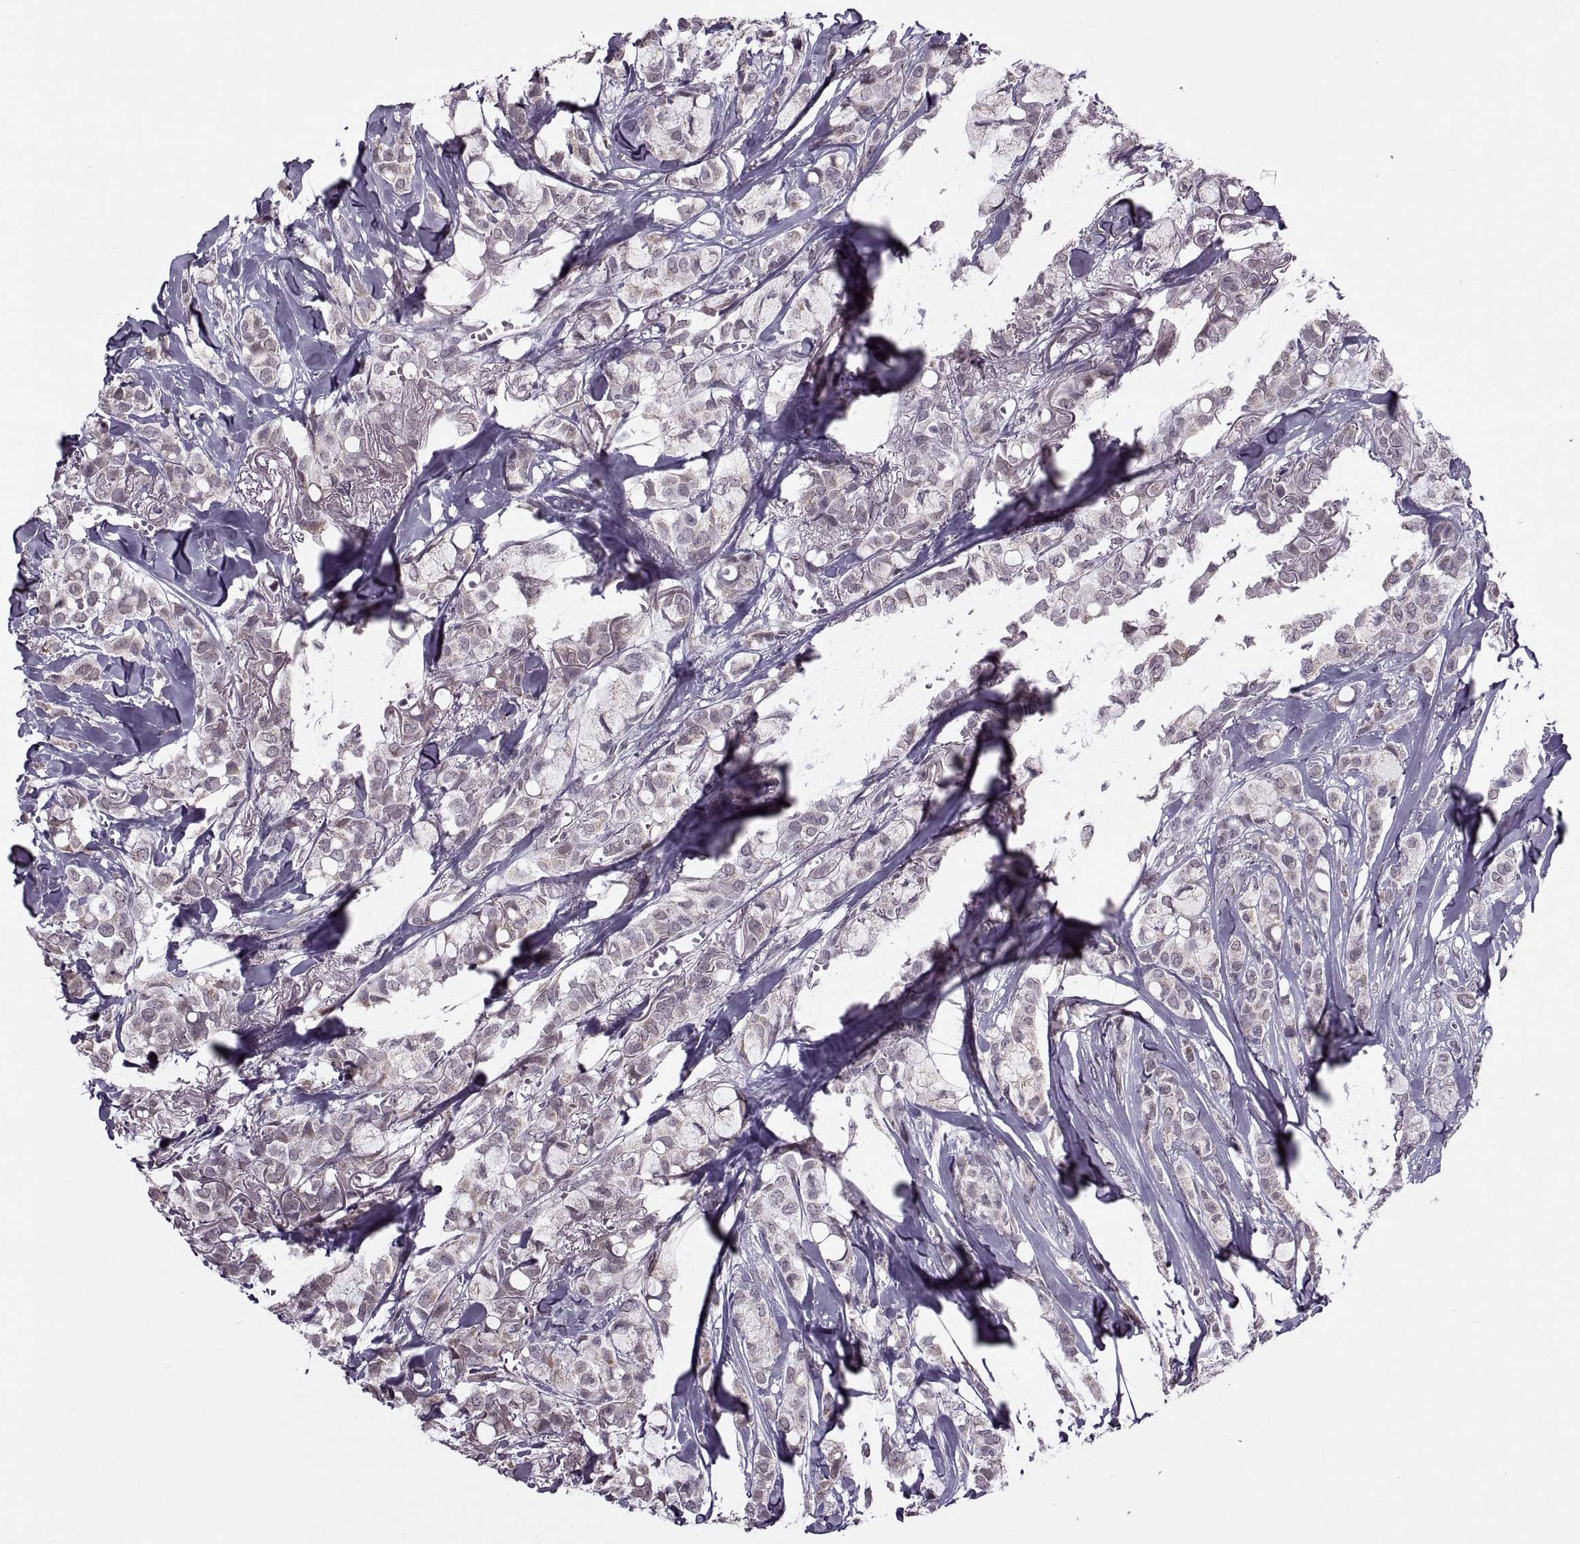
{"staining": {"intensity": "negative", "quantity": "none", "location": "none"}, "tissue": "breast cancer", "cell_type": "Tumor cells", "image_type": "cancer", "snomed": [{"axis": "morphology", "description": "Duct carcinoma"}, {"axis": "topography", "description": "Breast"}], "caption": "Breast cancer was stained to show a protein in brown. There is no significant positivity in tumor cells.", "gene": "PRSS37", "patient": {"sex": "female", "age": 85}}